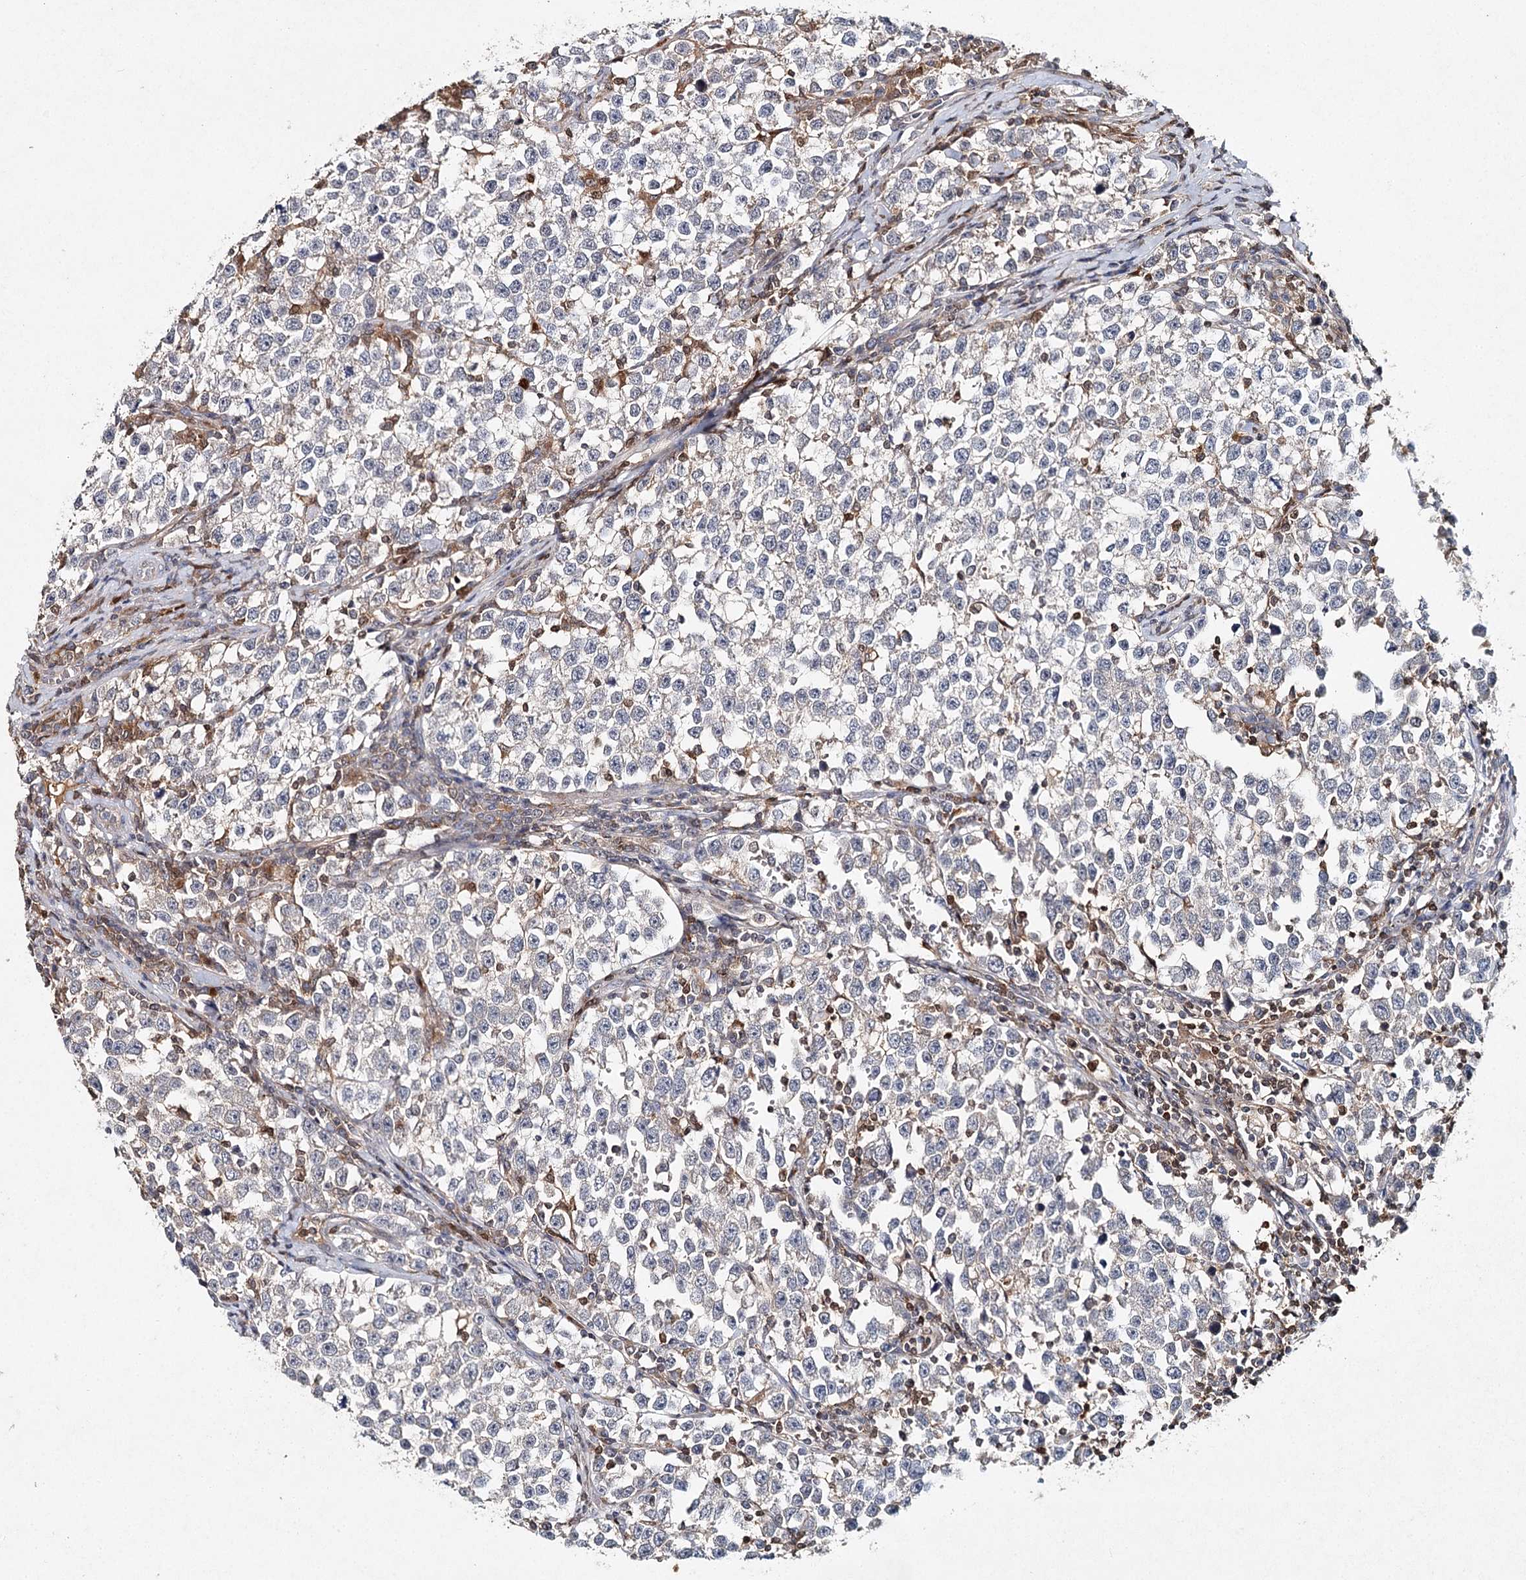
{"staining": {"intensity": "negative", "quantity": "none", "location": "none"}, "tissue": "testis cancer", "cell_type": "Tumor cells", "image_type": "cancer", "snomed": [{"axis": "morphology", "description": "Normal tissue, NOS"}, {"axis": "morphology", "description": "Seminoma, NOS"}, {"axis": "topography", "description": "Testis"}], "caption": "Immunohistochemistry (IHC) of human testis seminoma demonstrates no expression in tumor cells.", "gene": "SLC41A2", "patient": {"sex": "male", "age": 43}}